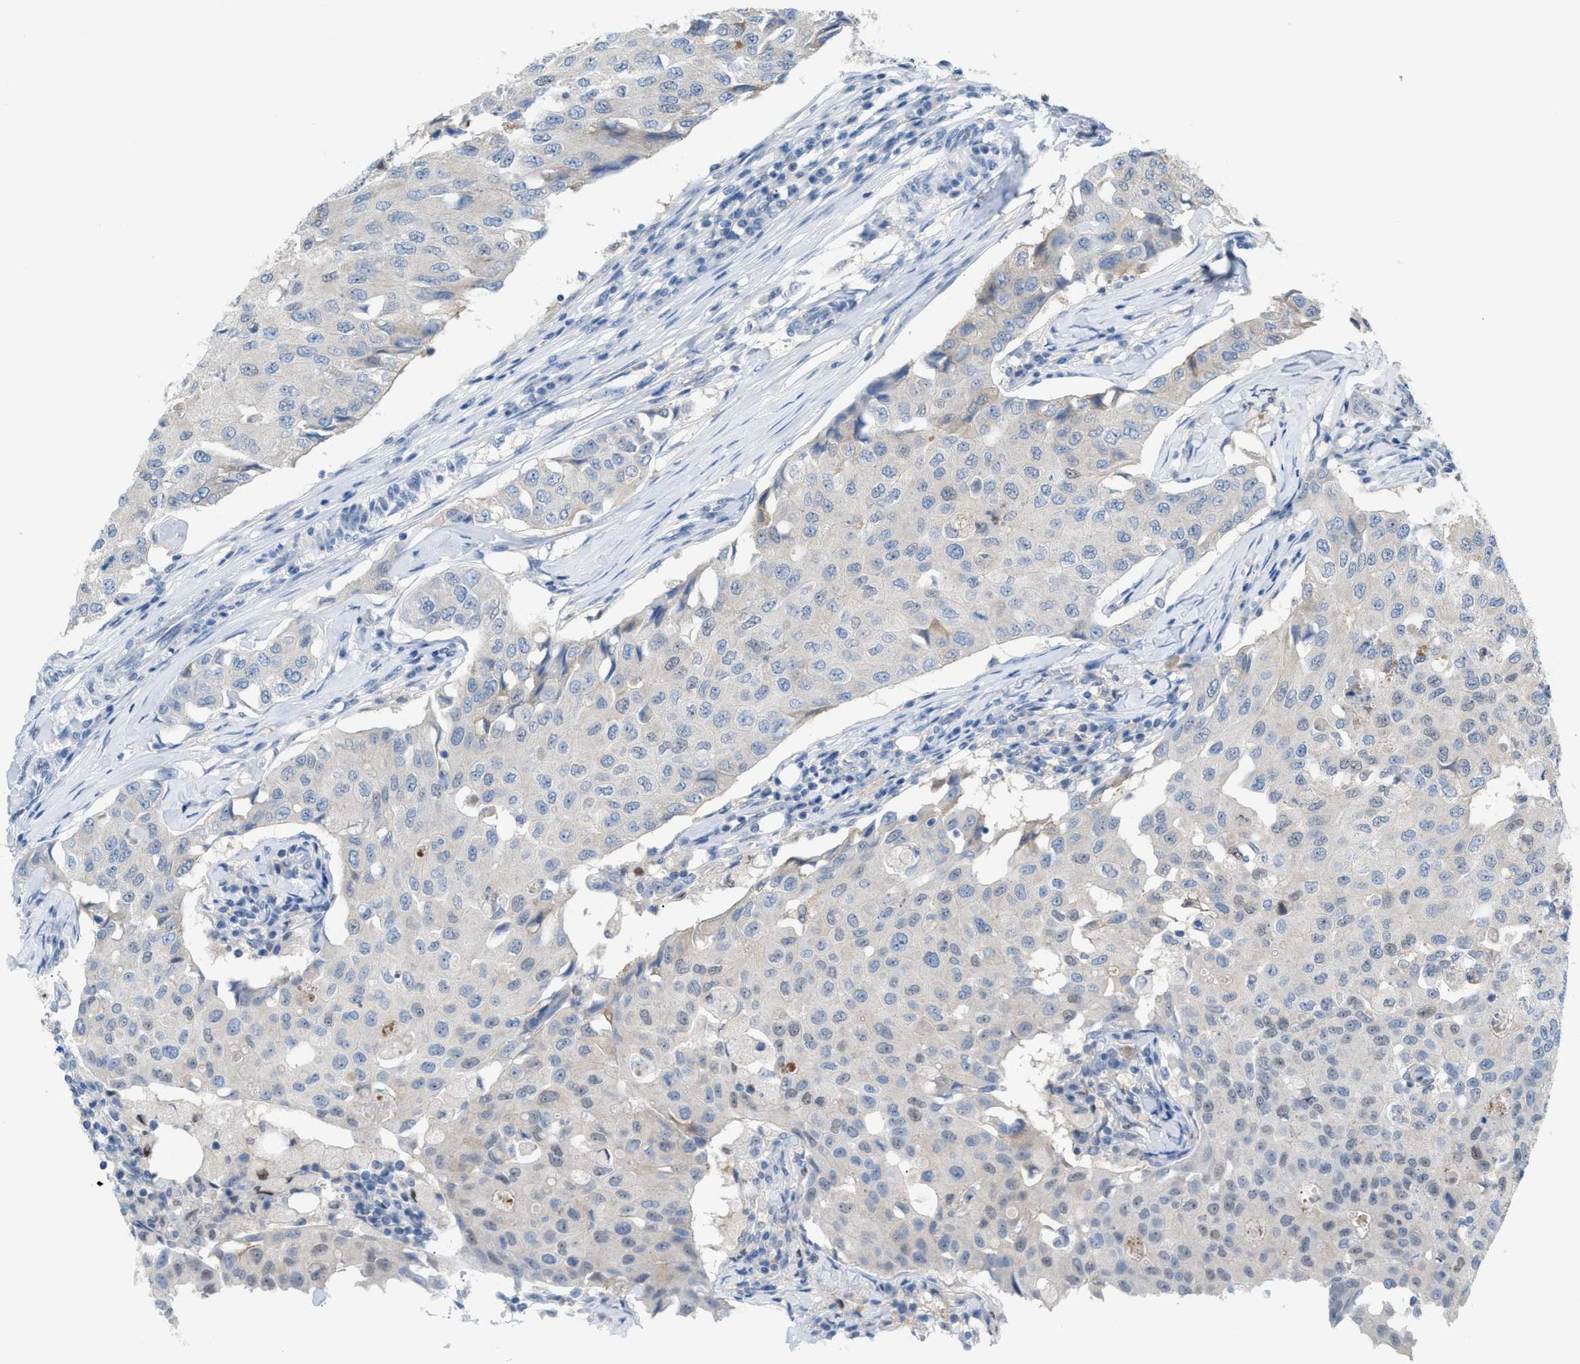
{"staining": {"intensity": "negative", "quantity": "none", "location": "none"}, "tissue": "breast cancer", "cell_type": "Tumor cells", "image_type": "cancer", "snomed": [{"axis": "morphology", "description": "Duct carcinoma"}, {"axis": "topography", "description": "Breast"}], "caption": "Image shows no significant protein positivity in tumor cells of breast cancer.", "gene": "PPM1D", "patient": {"sex": "female", "age": 80}}